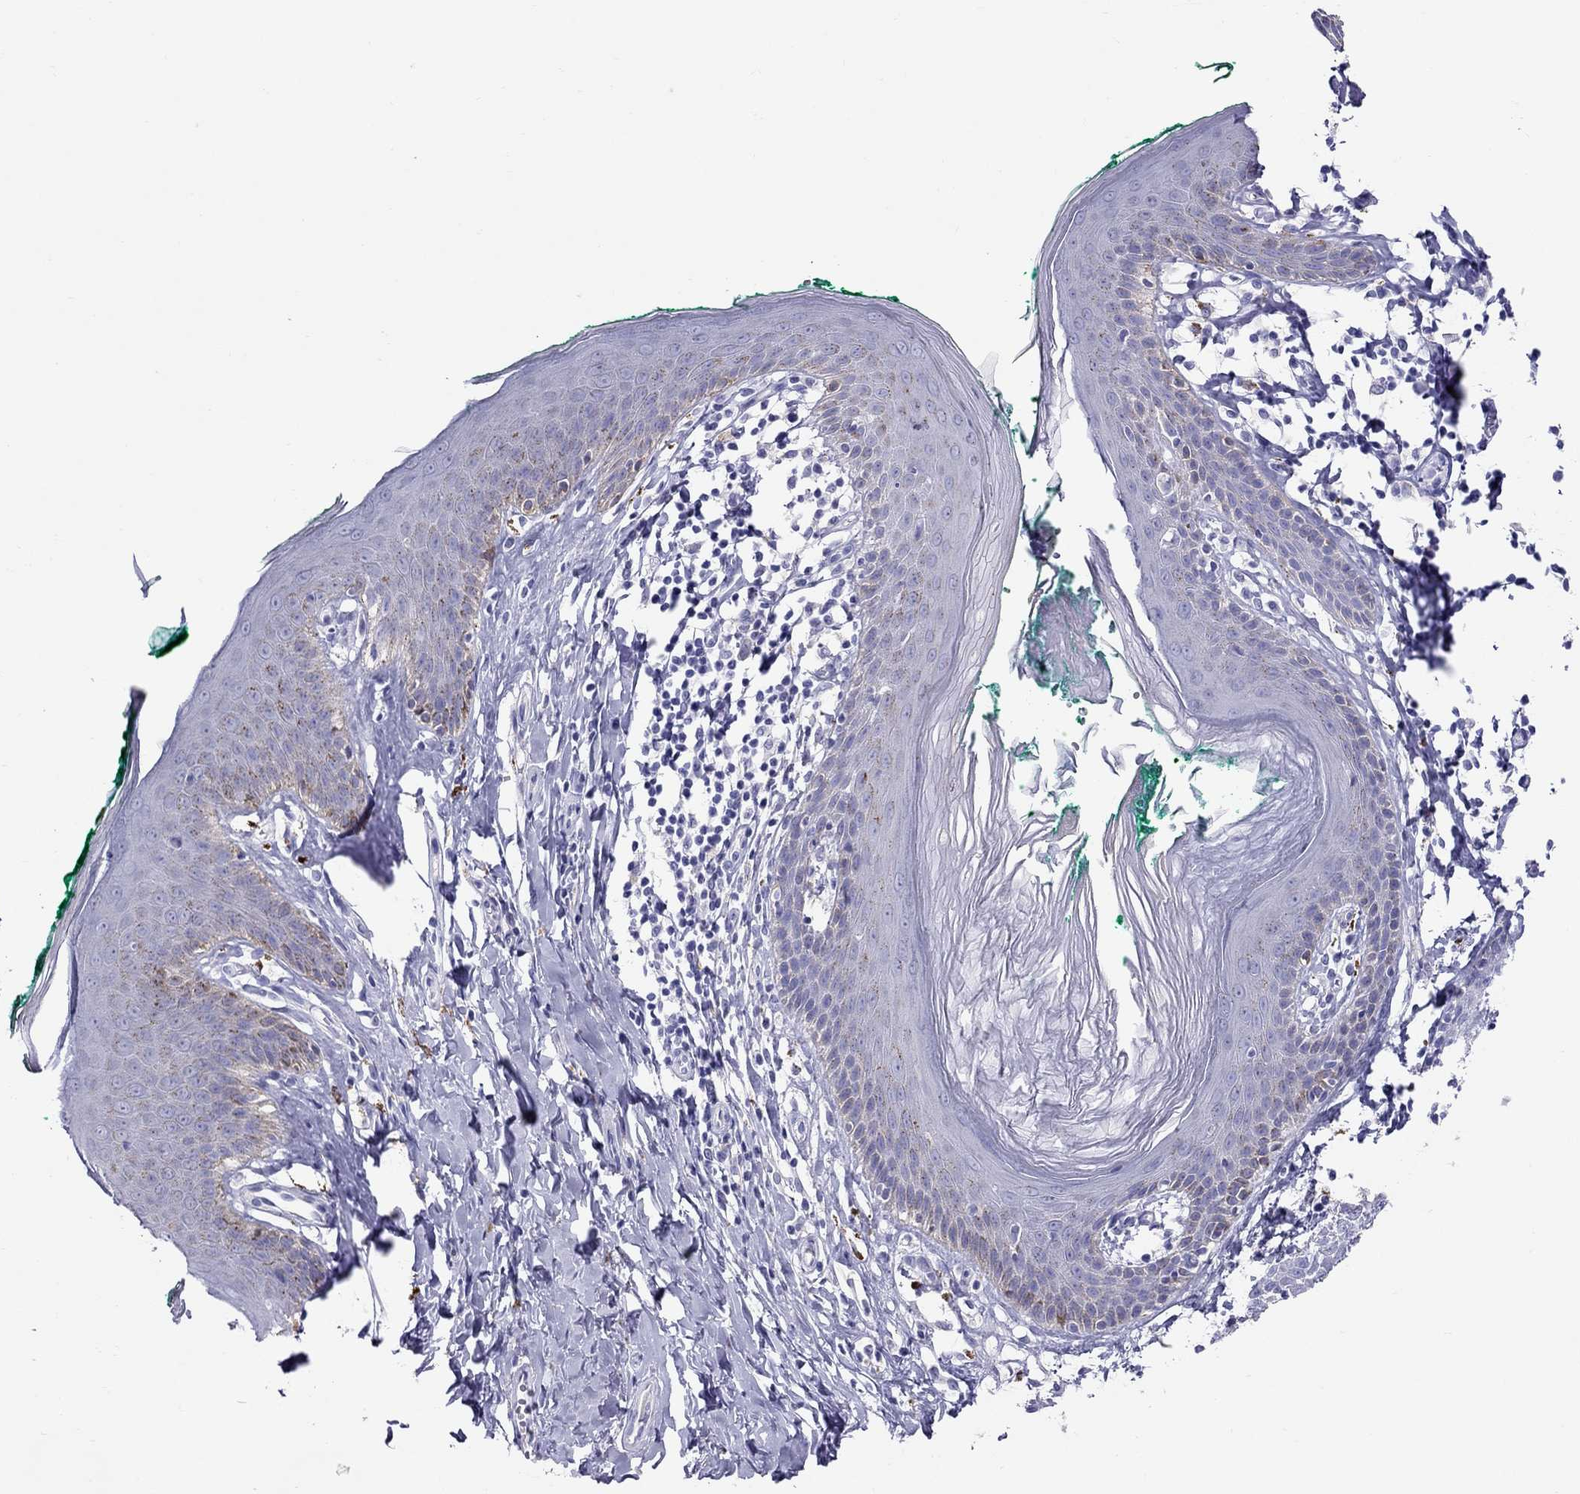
{"staining": {"intensity": "moderate", "quantity": "<25%", "location": "cytoplasmic/membranous"}, "tissue": "skin", "cell_type": "Epidermal cells", "image_type": "normal", "snomed": [{"axis": "morphology", "description": "Normal tissue, NOS"}, {"axis": "topography", "description": "Vulva"}], "caption": "The image exhibits a brown stain indicating the presence of a protein in the cytoplasmic/membranous of epidermal cells in skin.", "gene": "CLPSL2", "patient": {"sex": "female", "age": 66}}